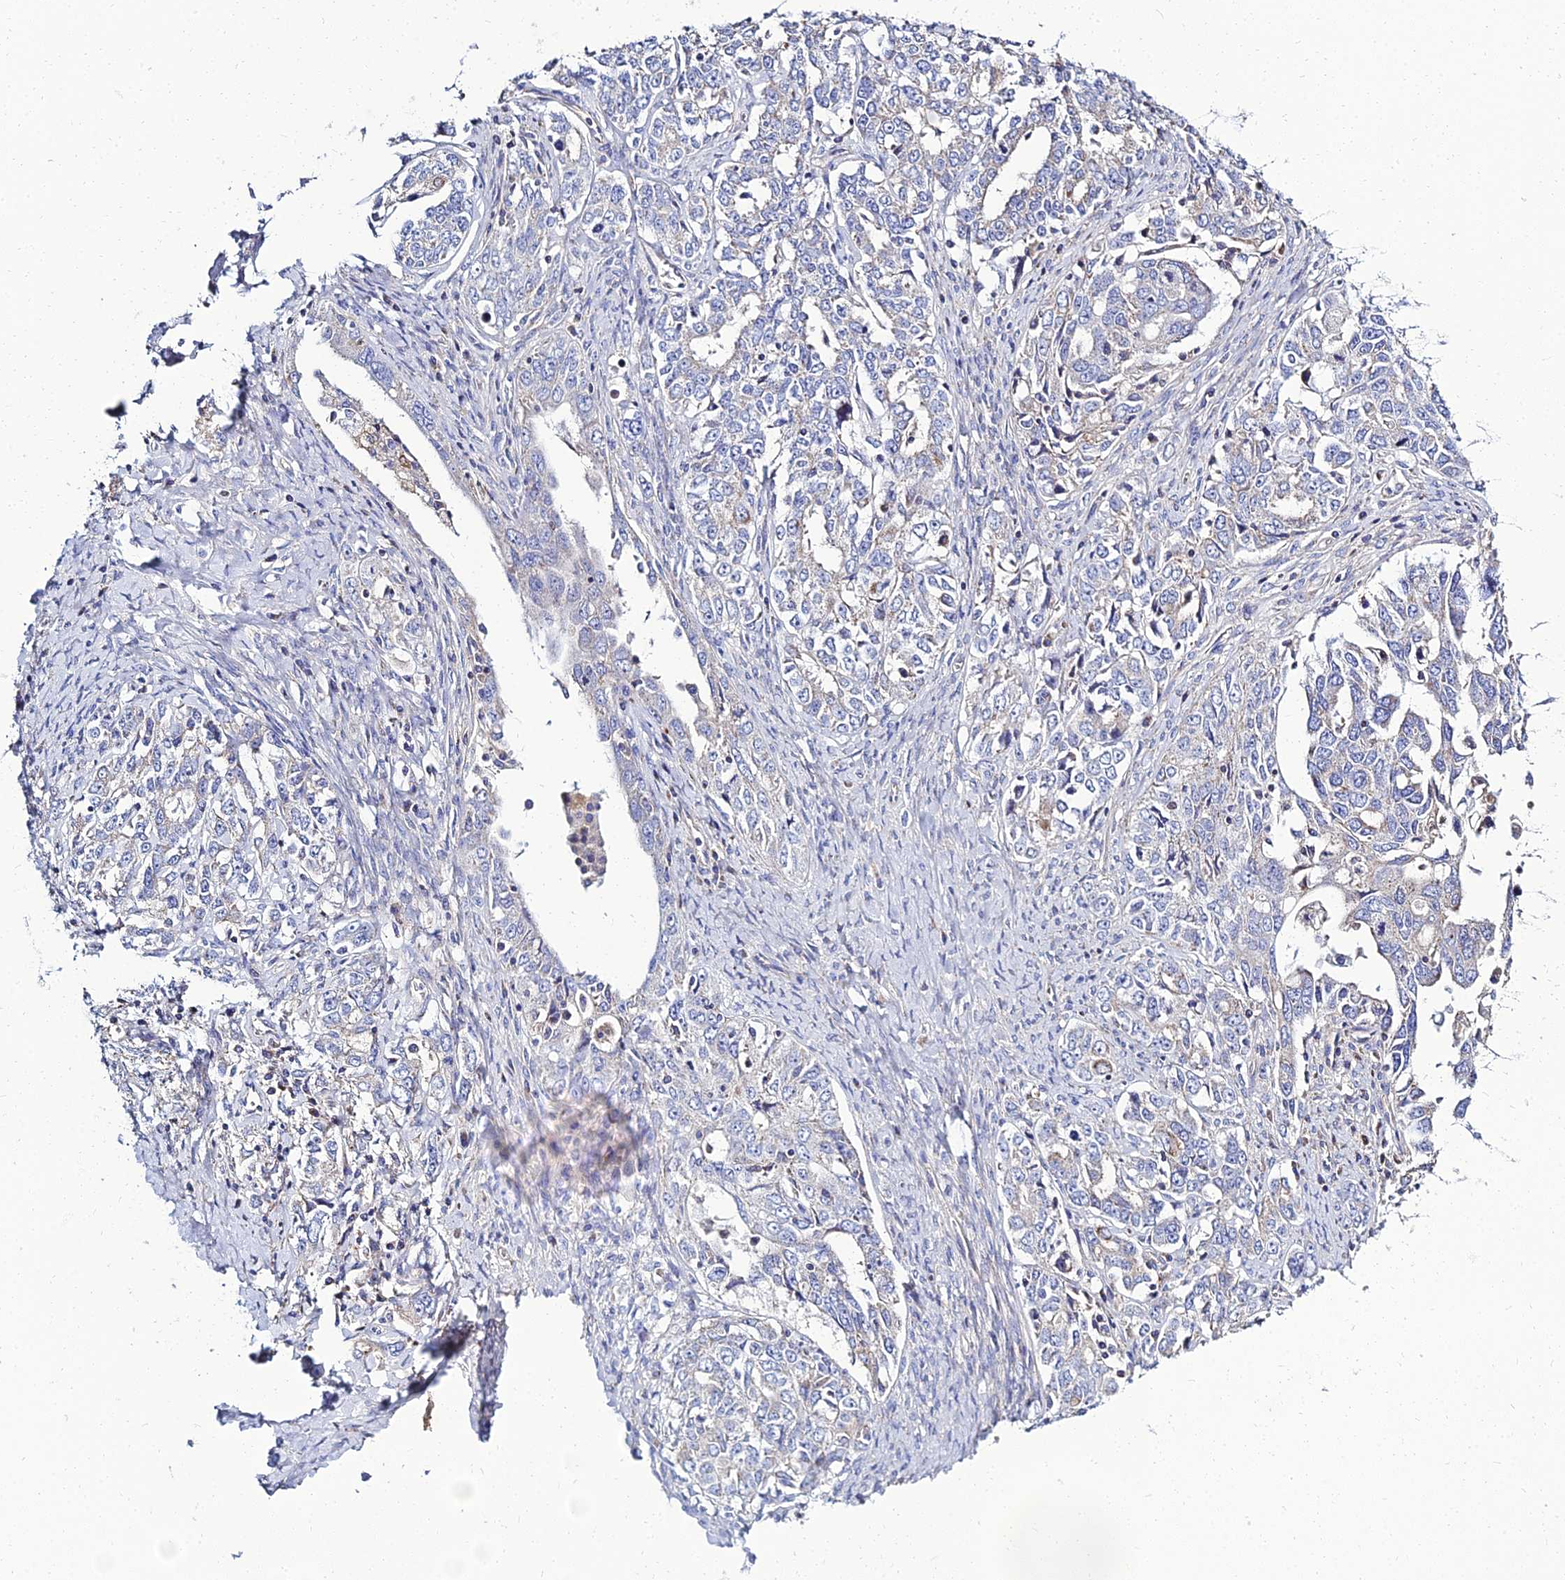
{"staining": {"intensity": "weak", "quantity": "<25%", "location": "cytoplasmic/membranous"}, "tissue": "ovarian cancer", "cell_type": "Tumor cells", "image_type": "cancer", "snomed": [{"axis": "morphology", "description": "Carcinoma, endometroid"}, {"axis": "topography", "description": "Ovary"}], "caption": "Image shows no significant protein positivity in tumor cells of ovarian cancer.", "gene": "NPY", "patient": {"sex": "female", "age": 62}}